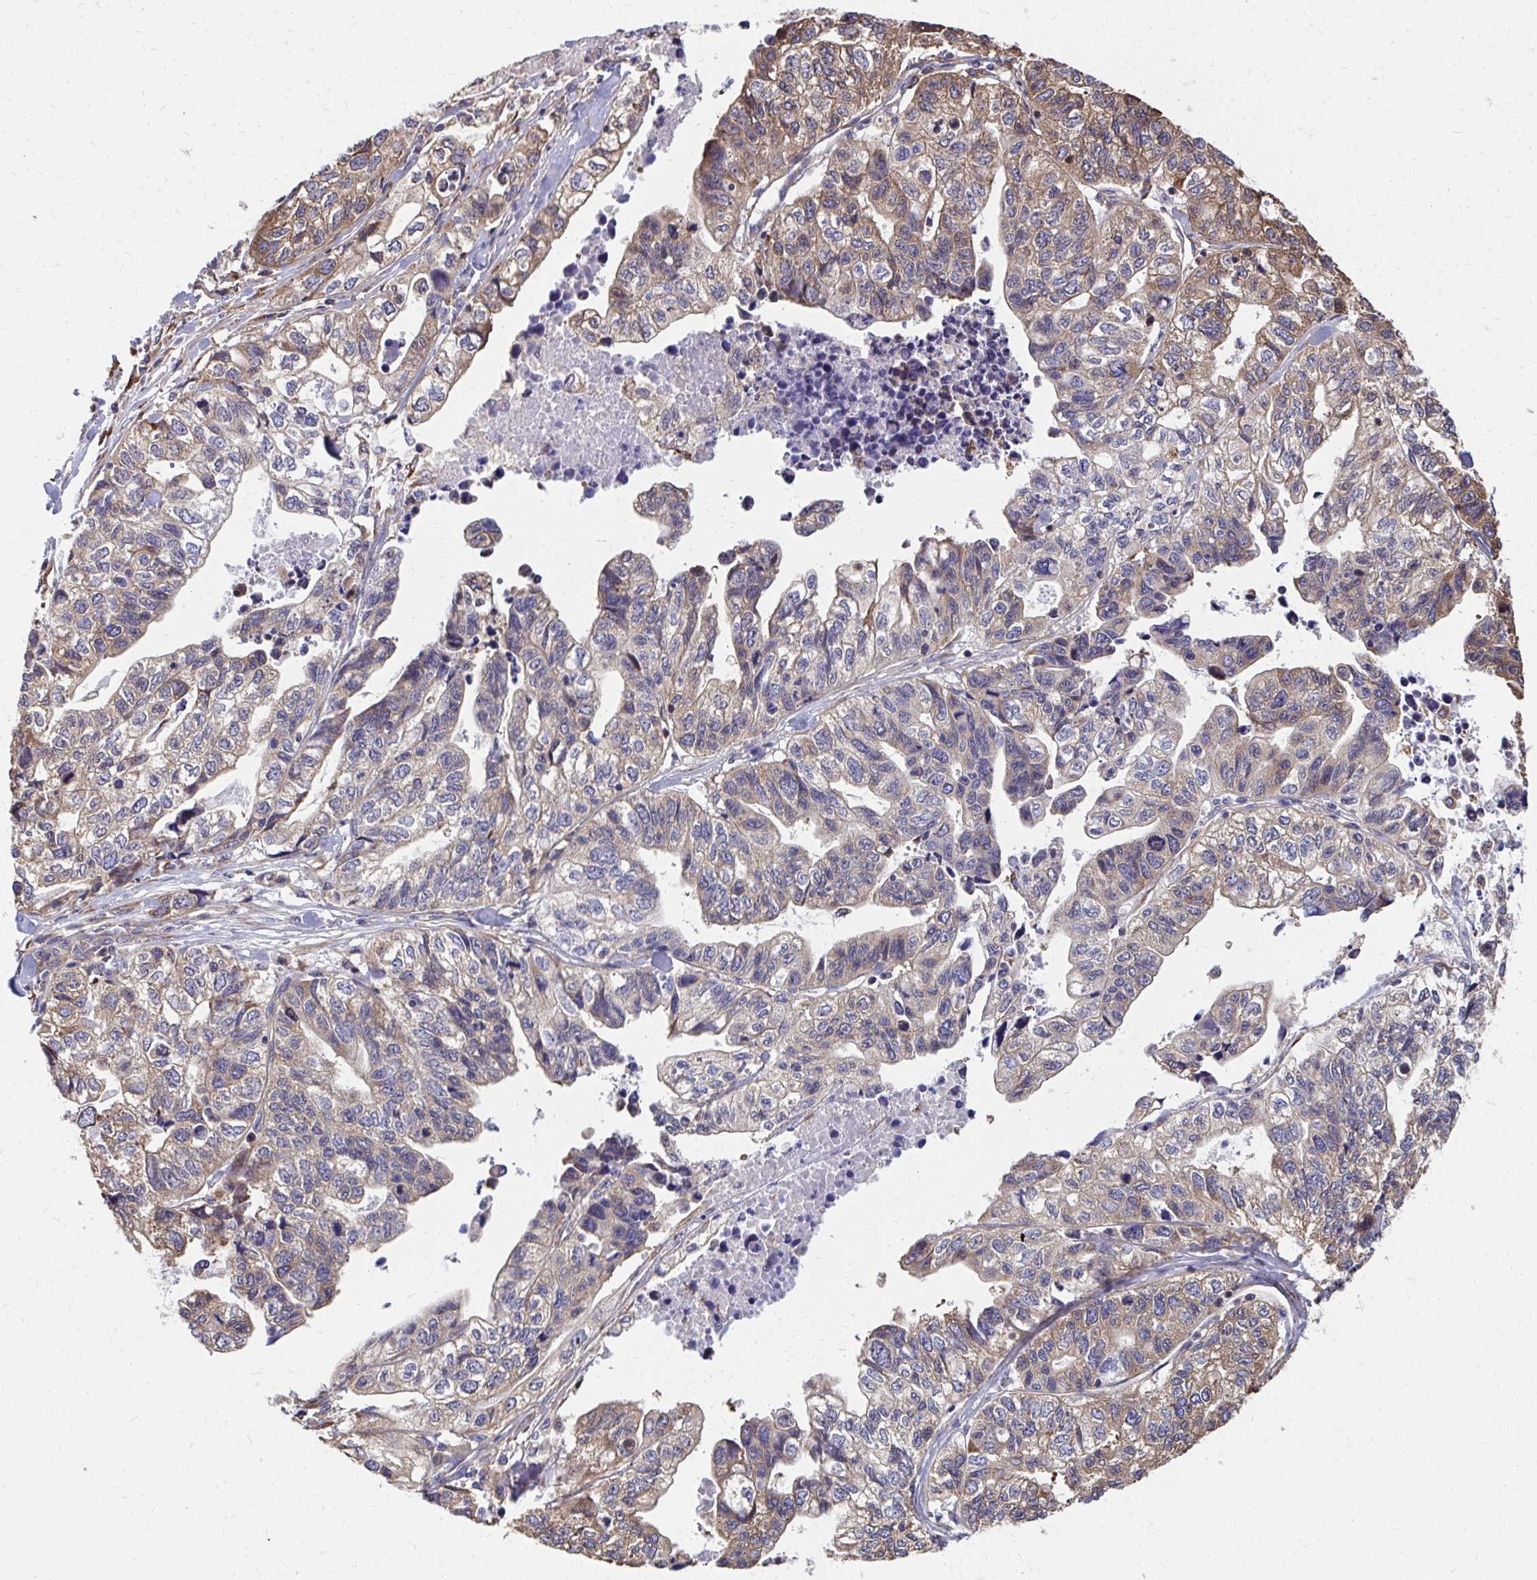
{"staining": {"intensity": "weak", "quantity": "25%-75%", "location": "cytoplasmic/membranous"}, "tissue": "stomach cancer", "cell_type": "Tumor cells", "image_type": "cancer", "snomed": [{"axis": "morphology", "description": "Adenocarcinoma, NOS"}, {"axis": "topography", "description": "Stomach, upper"}], "caption": "Protein staining of stomach cancer tissue shows weak cytoplasmic/membranous expression in about 25%-75% of tumor cells. The staining was performed using DAB (3,3'-diaminobenzidine), with brown indicating positive protein expression. Nuclei are stained blue with hematoxylin.", "gene": "ZNF778", "patient": {"sex": "female", "age": 67}}